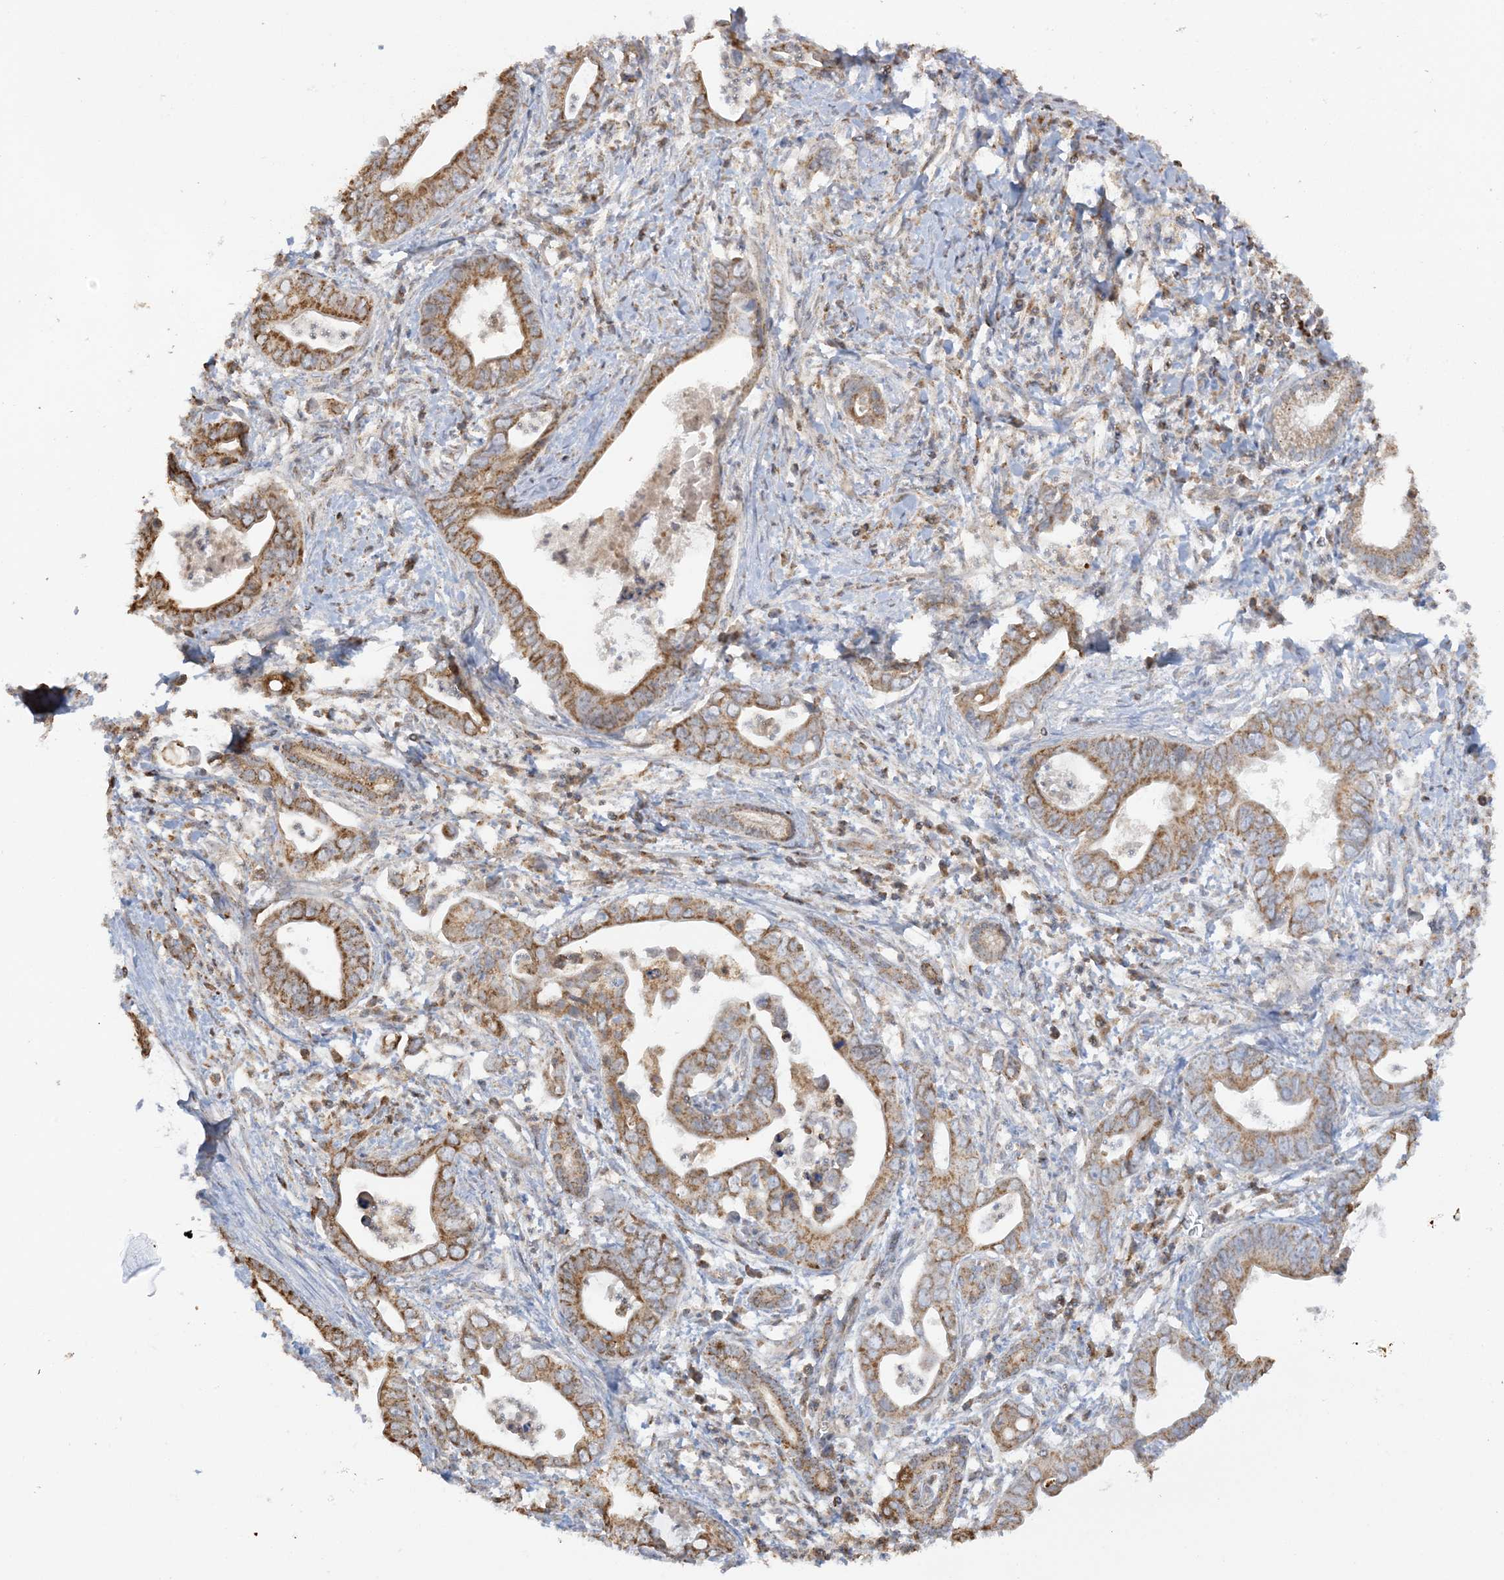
{"staining": {"intensity": "moderate", "quantity": ">75%", "location": "cytoplasmic/membranous"}, "tissue": "pancreatic cancer", "cell_type": "Tumor cells", "image_type": "cancer", "snomed": [{"axis": "morphology", "description": "Adenocarcinoma, NOS"}, {"axis": "topography", "description": "Pancreas"}], "caption": "This photomicrograph demonstrates pancreatic cancer stained with IHC to label a protein in brown. The cytoplasmic/membranous of tumor cells show moderate positivity for the protein. Nuclei are counter-stained blue.", "gene": "AGA", "patient": {"sex": "male", "age": 75}}